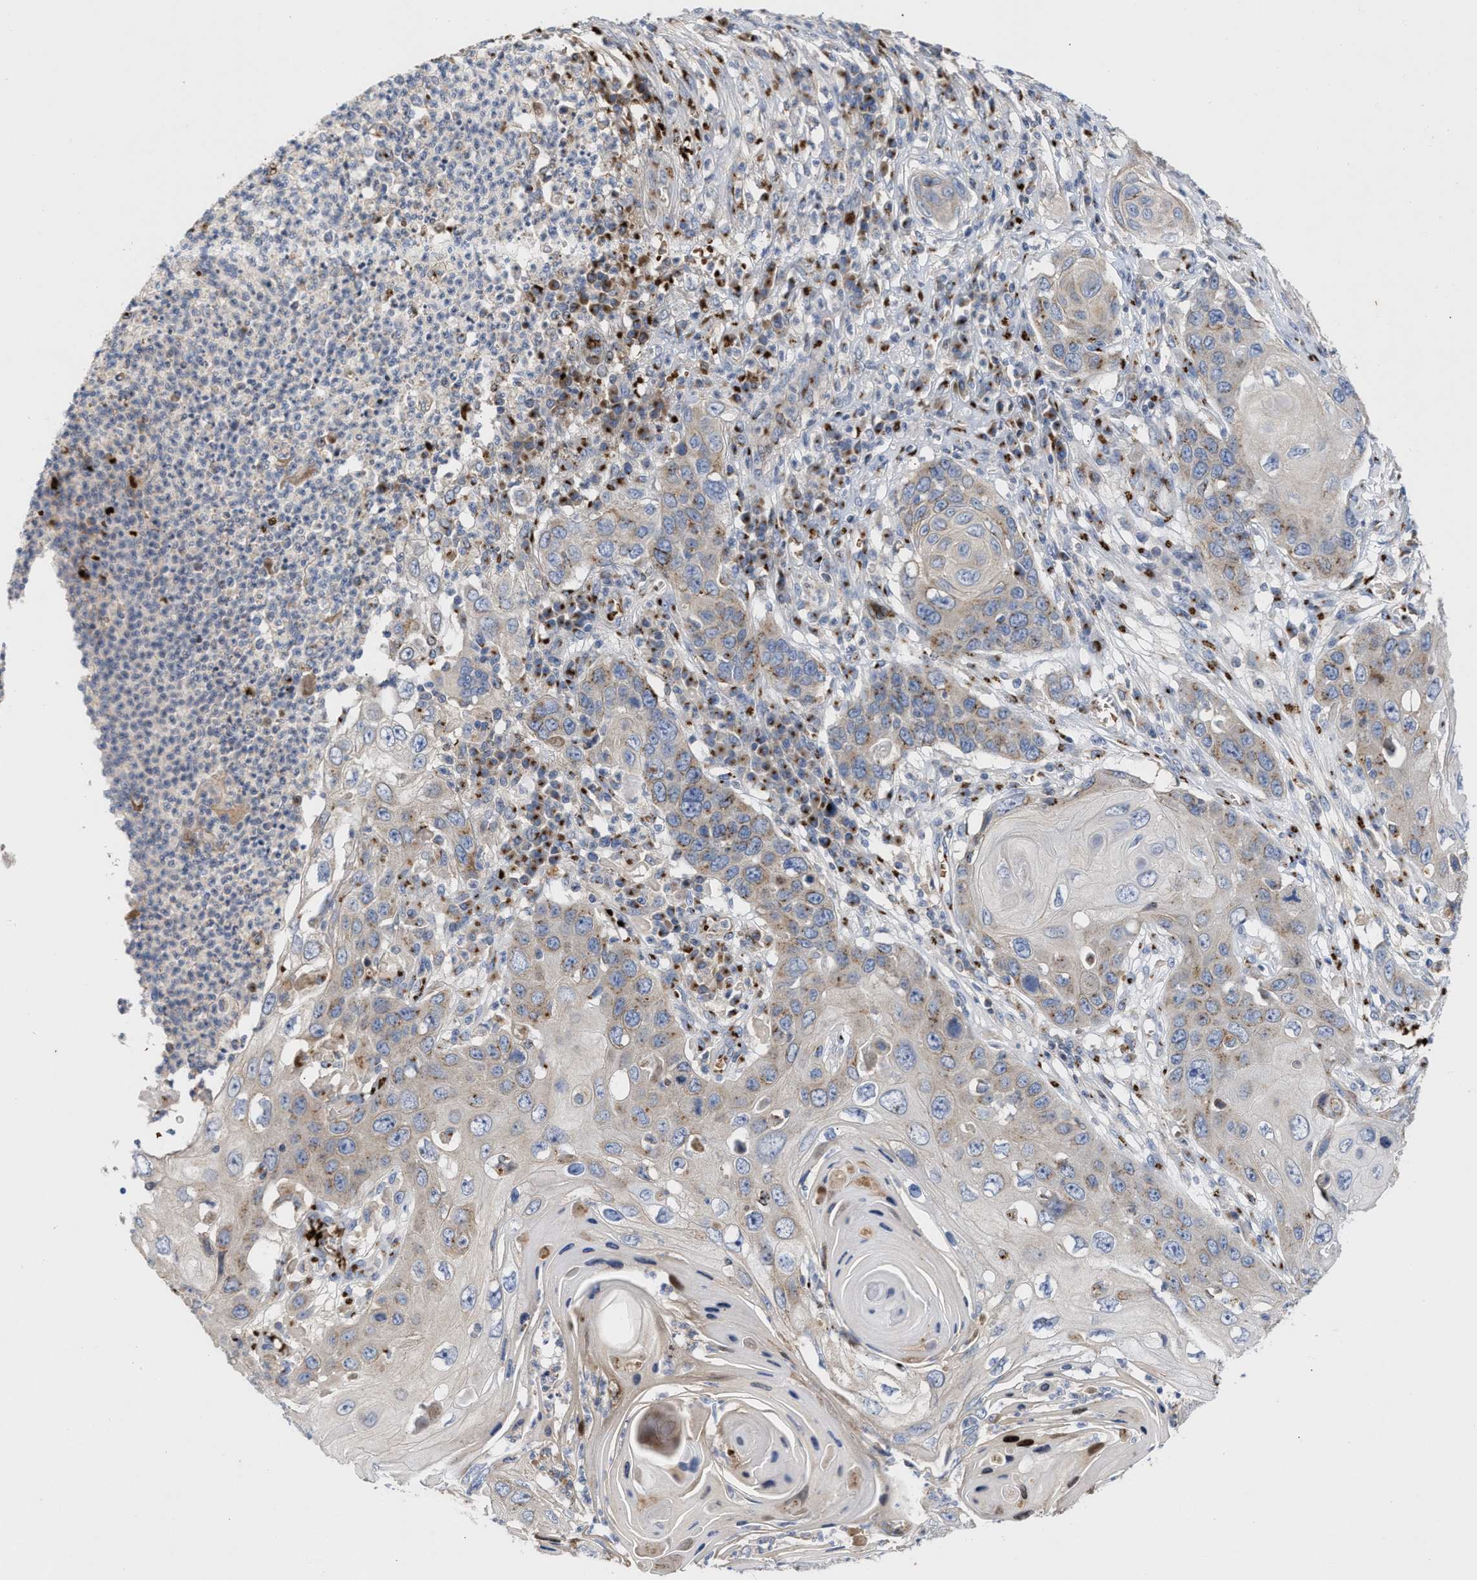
{"staining": {"intensity": "strong", "quantity": "<25%", "location": "cytoplasmic/membranous,nuclear"}, "tissue": "skin cancer", "cell_type": "Tumor cells", "image_type": "cancer", "snomed": [{"axis": "morphology", "description": "Squamous cell carcinoma, NOS"}, {"axis": "topography", "description": "Skin"}], "caption": "Squamous cell carcinoma (skin) stained with a protein marker displays strong staining in tumor cells.", "gene": "CCL2", "patient": {"sex": "male", "age": 55}}